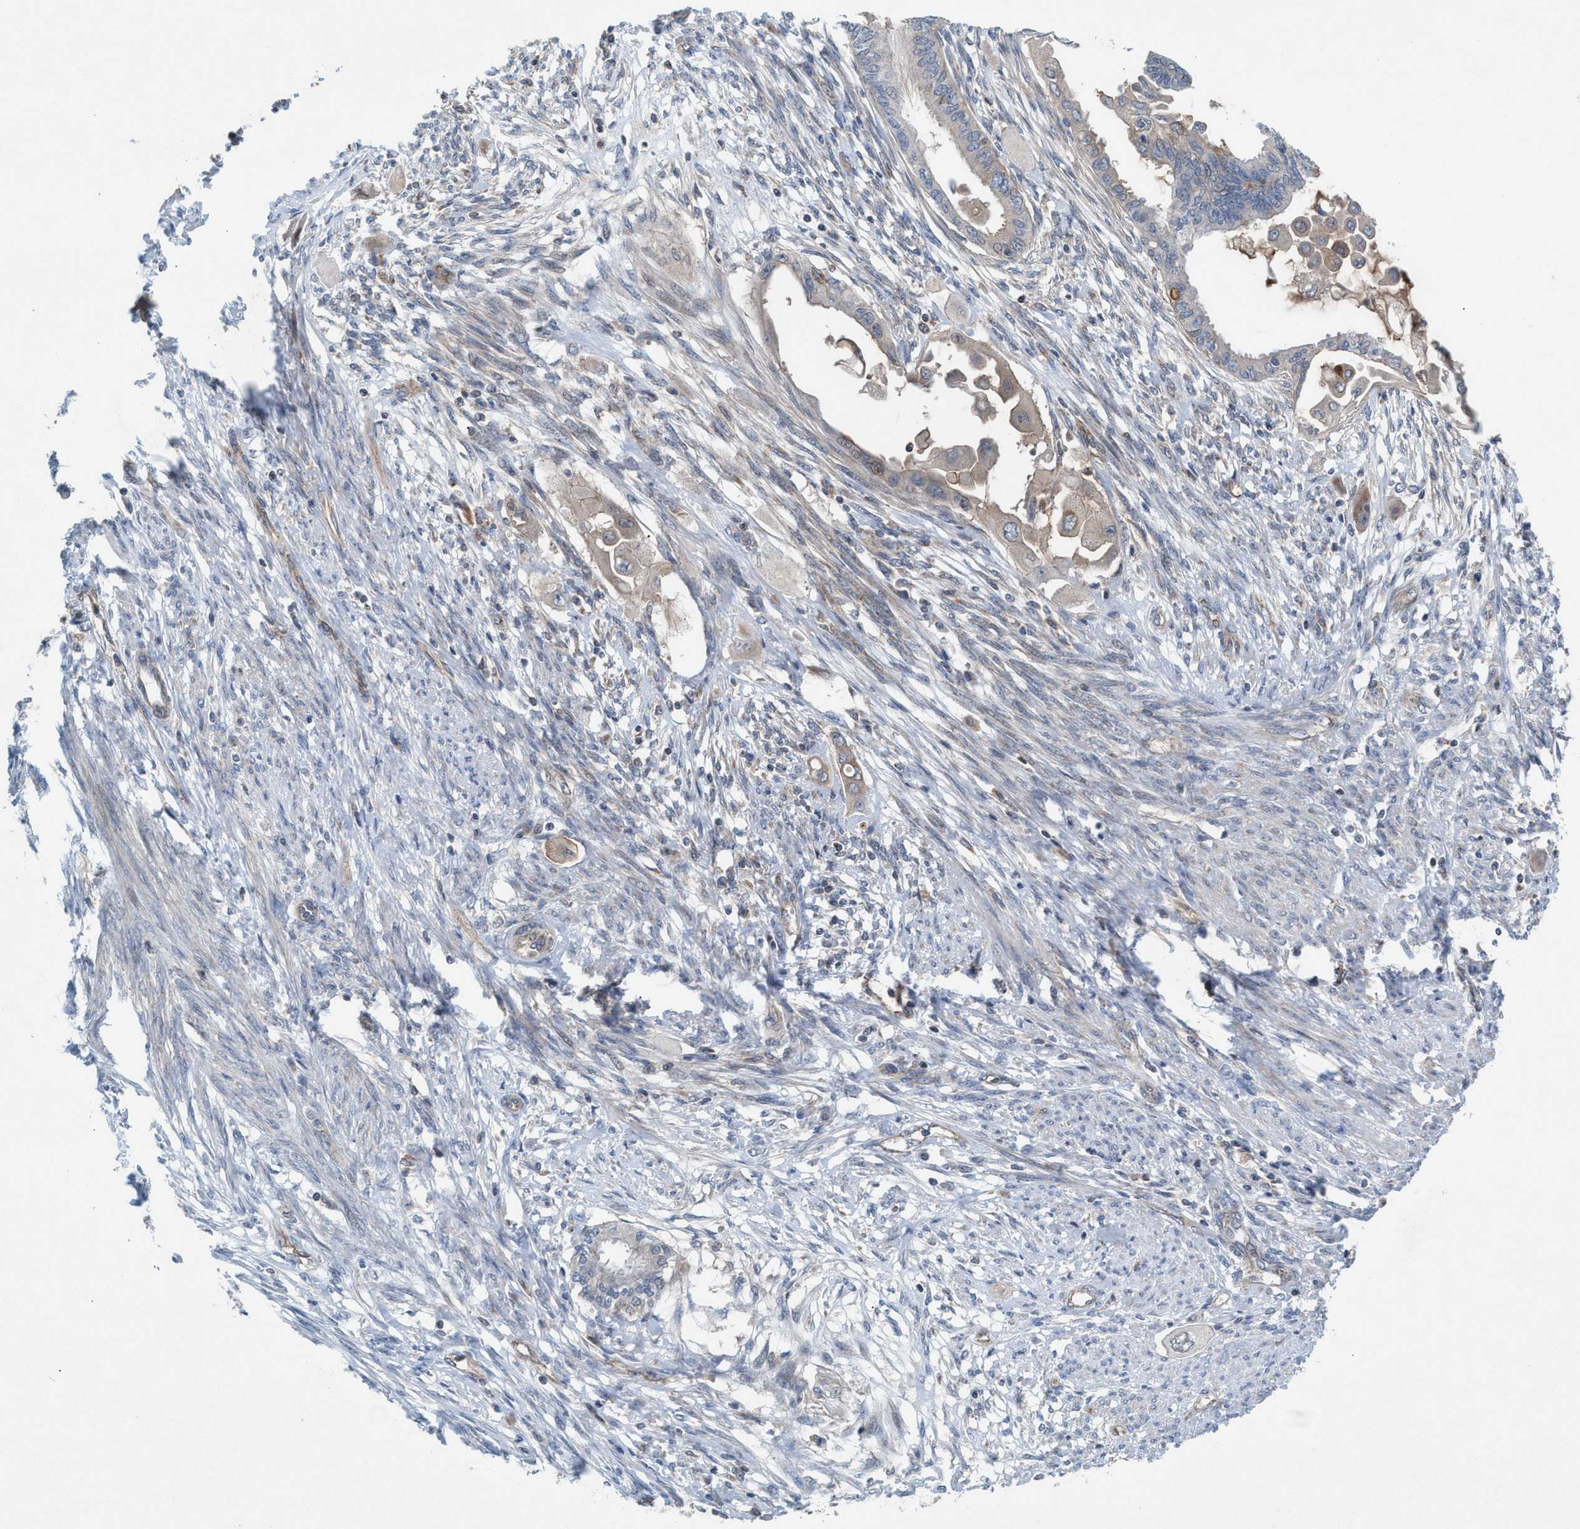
{"staining": {"intensity": "weak", "quantity": "<25%", "location": "cytoplasmic/membranous"}, "tissue": "cervical cancer", "cell_type": "Tumor cells", "image_type": "cancer", "snomed": [{"axis": "morphology", "description": "Normal tissue, NOS"}, {"axis": "morphology", "description": "Adenocarcinoma, NOS"}, {"axis": "topography", "description": "Cervix"}, {"axis": "topography", "description": "Endometrium"}], "caption": "Cervical cancer was stained to show a protein in brown. There is no significant expression in tumor cells.", "gene": "MRM1", "patient": {"sex": "female", "age": 86}}